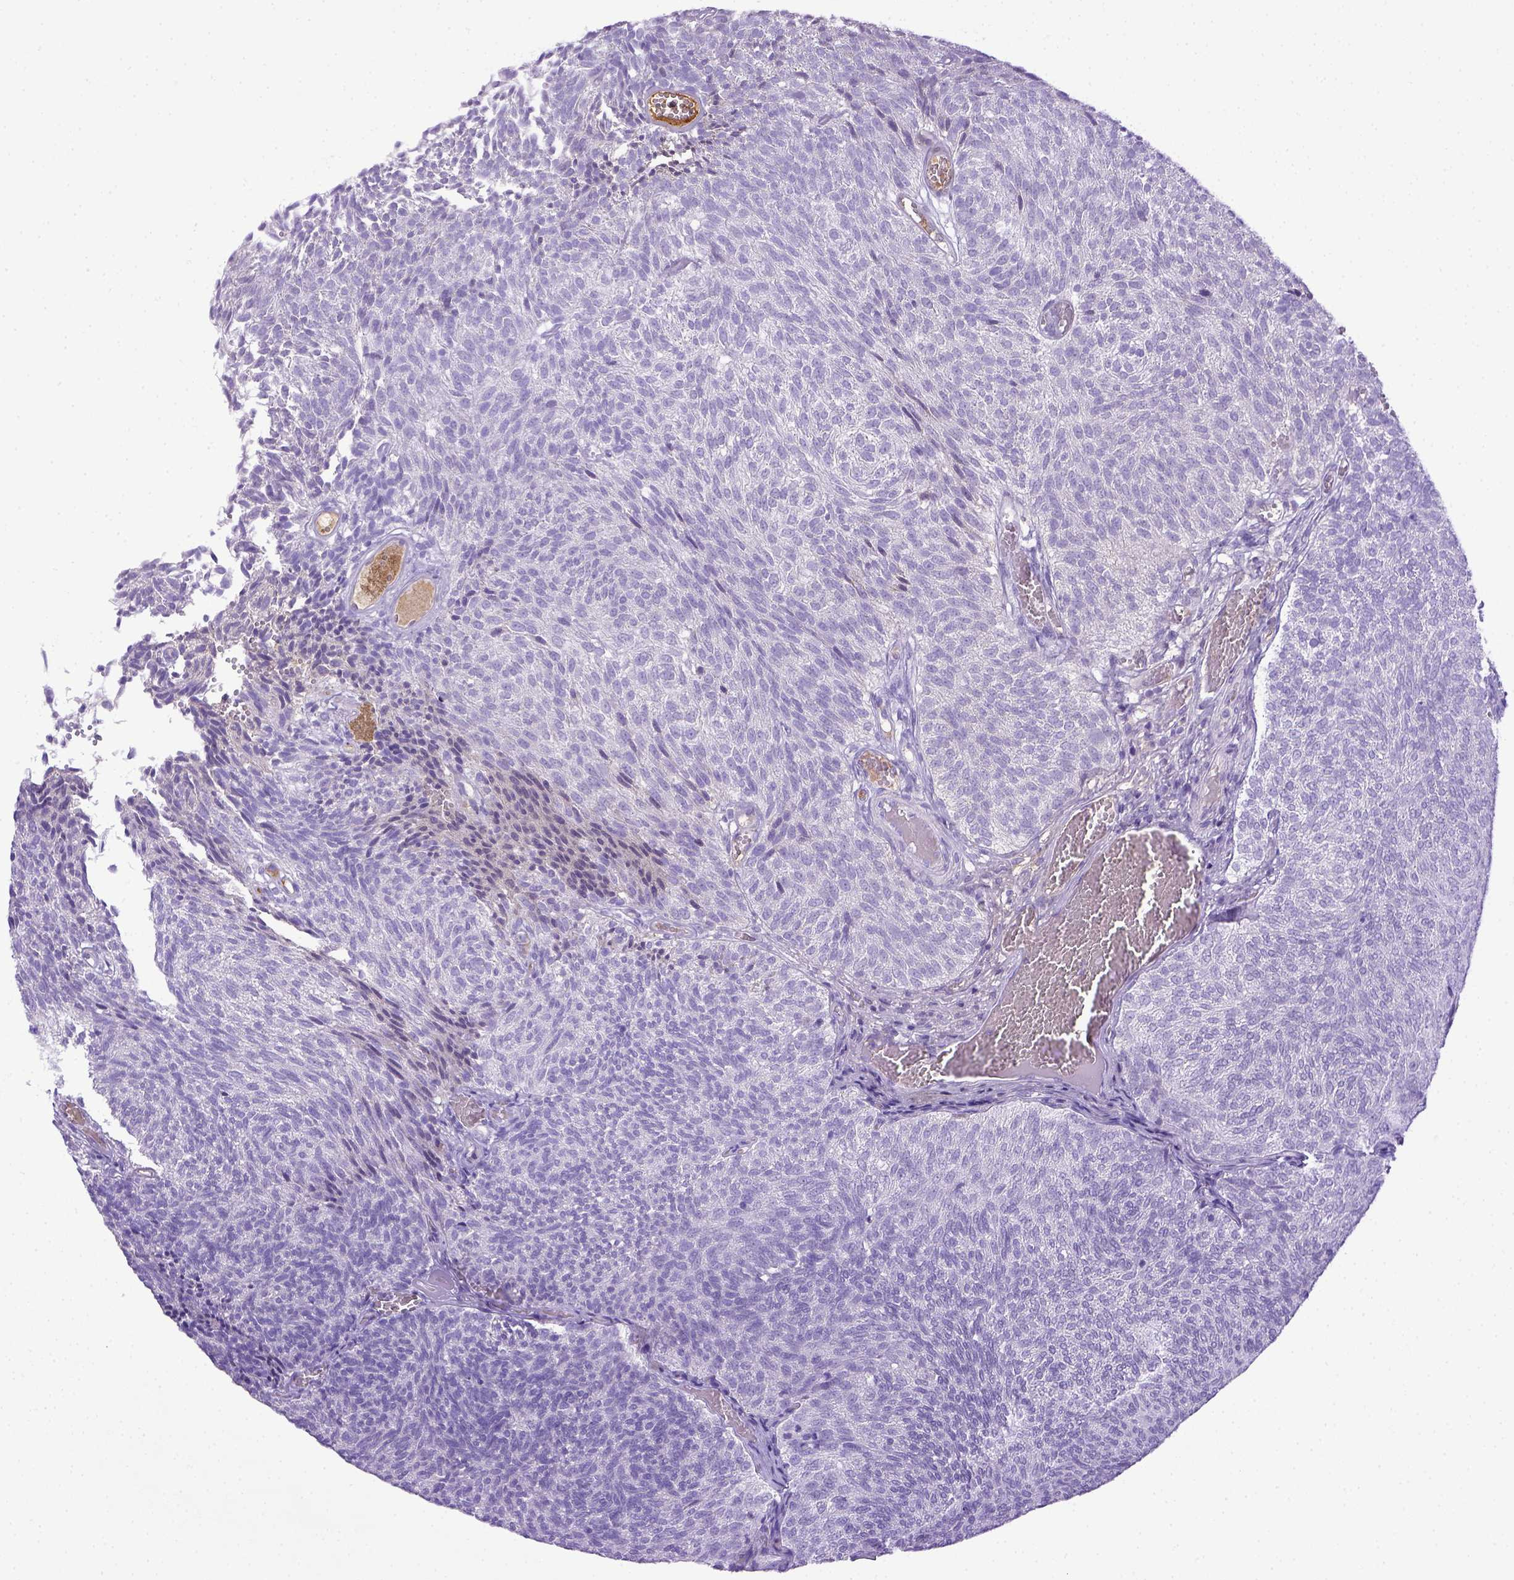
{"staining": {"intensity": "negative", "quantity": "none", "location": "none"}, "tissue": "urothelial cancer", "cell_type": "Tumor cells", "image_type": "cancer", "snomed": [{"axis": "morphology", "description": "Urothelial carcinoma, Low grade"}, {"axis": "topography", "description": "Urinary bladder"}], "caption": "Protein analysis of urothelial cancer shows no significant positivity in tumor cells.", "gene": "ITIH4", "patient": {"sex": "male", "age": 77}}